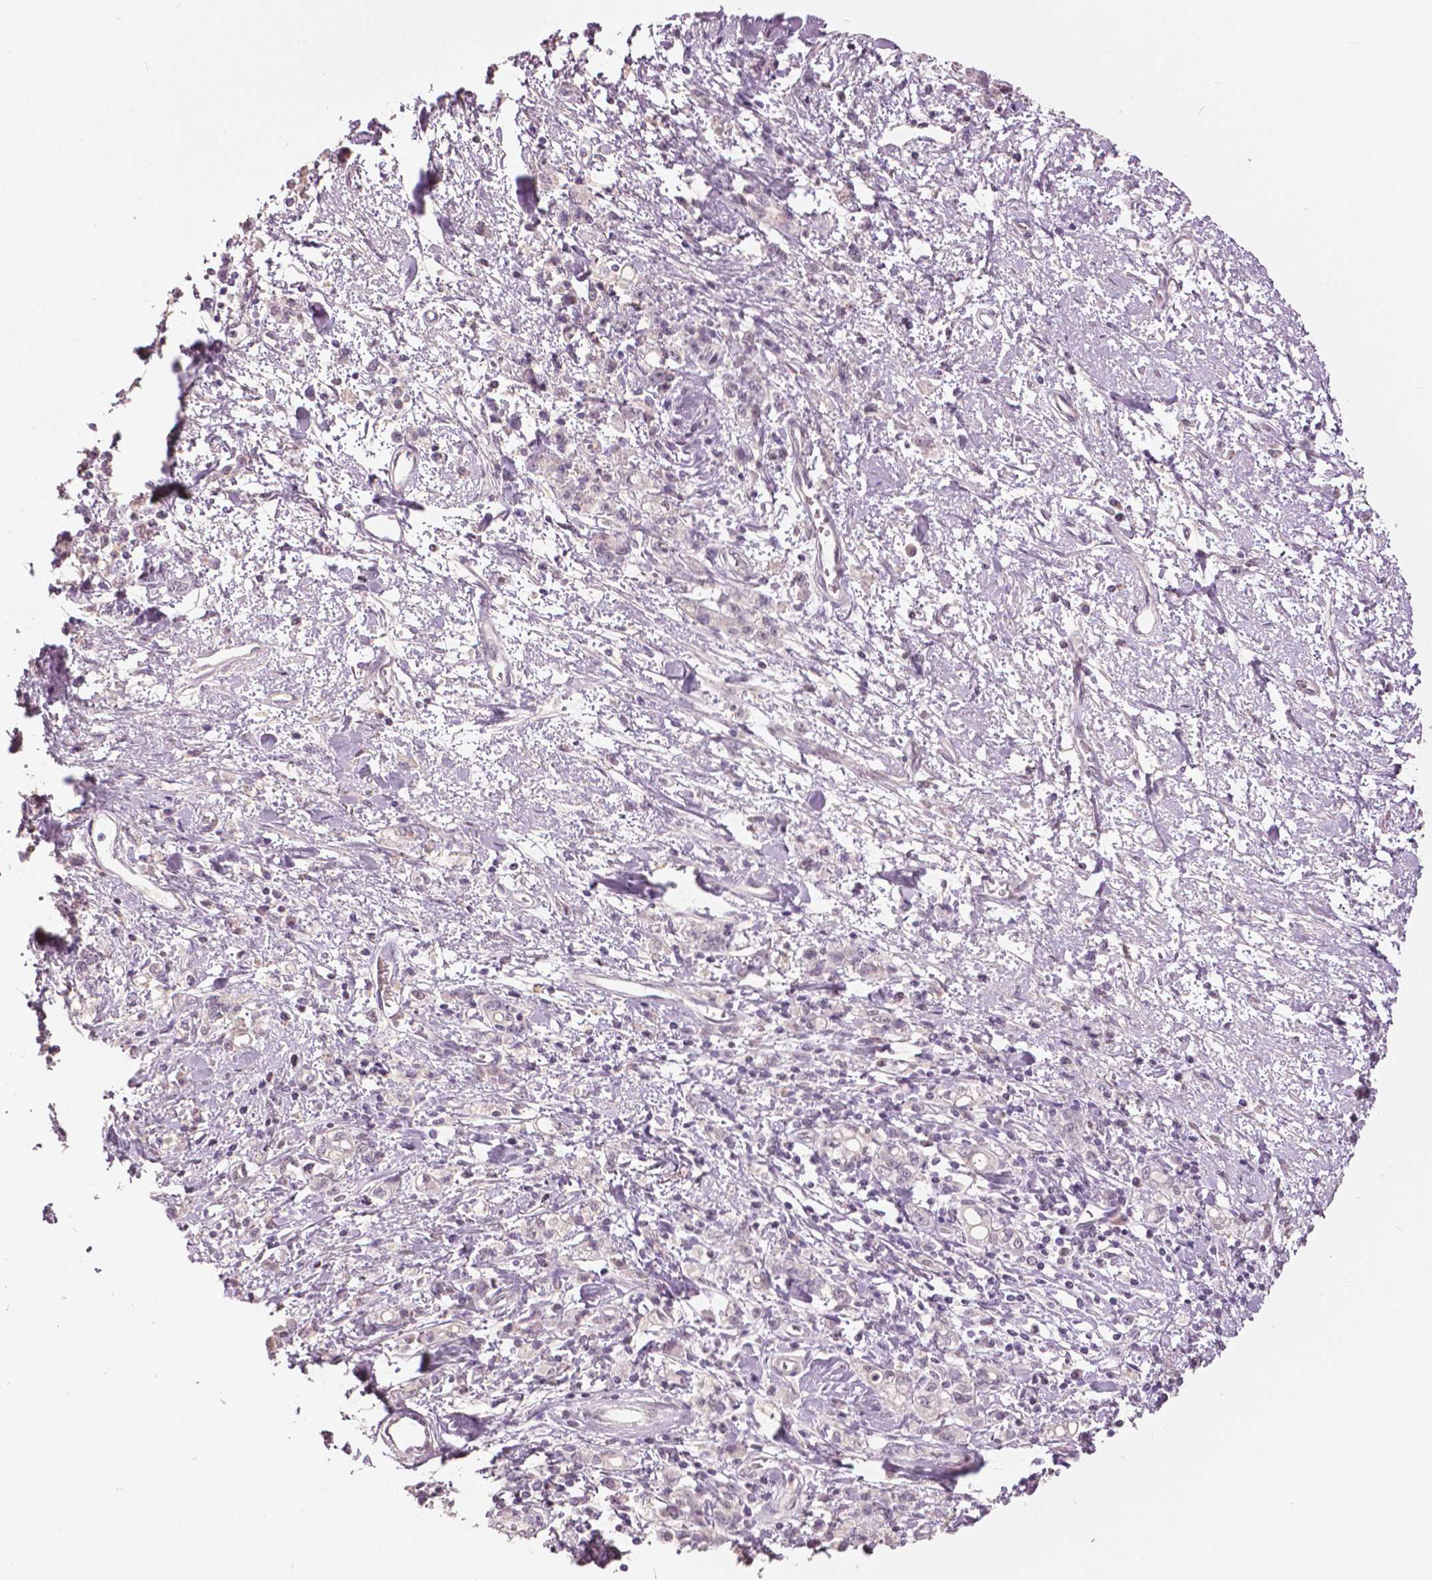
{"staining": {"intensity": "negative", "quantity": "none", "location": "none"}, "tissue": "stomach cancer", "cell_type": "Tumor cells", "image_type": "cancer", "snomed": [{"axis": "morphology", "description": "Adenocarcinoma, NOS"}, {"axis": "topography", "description": "Stomach"}], "caption": "This is an immunohistochemistry micrograph of stomach adenocarcinoma. There is no expression in tumor cells.", "gene": "NANOG", "patient": {"sex": "male", "age": 77}}